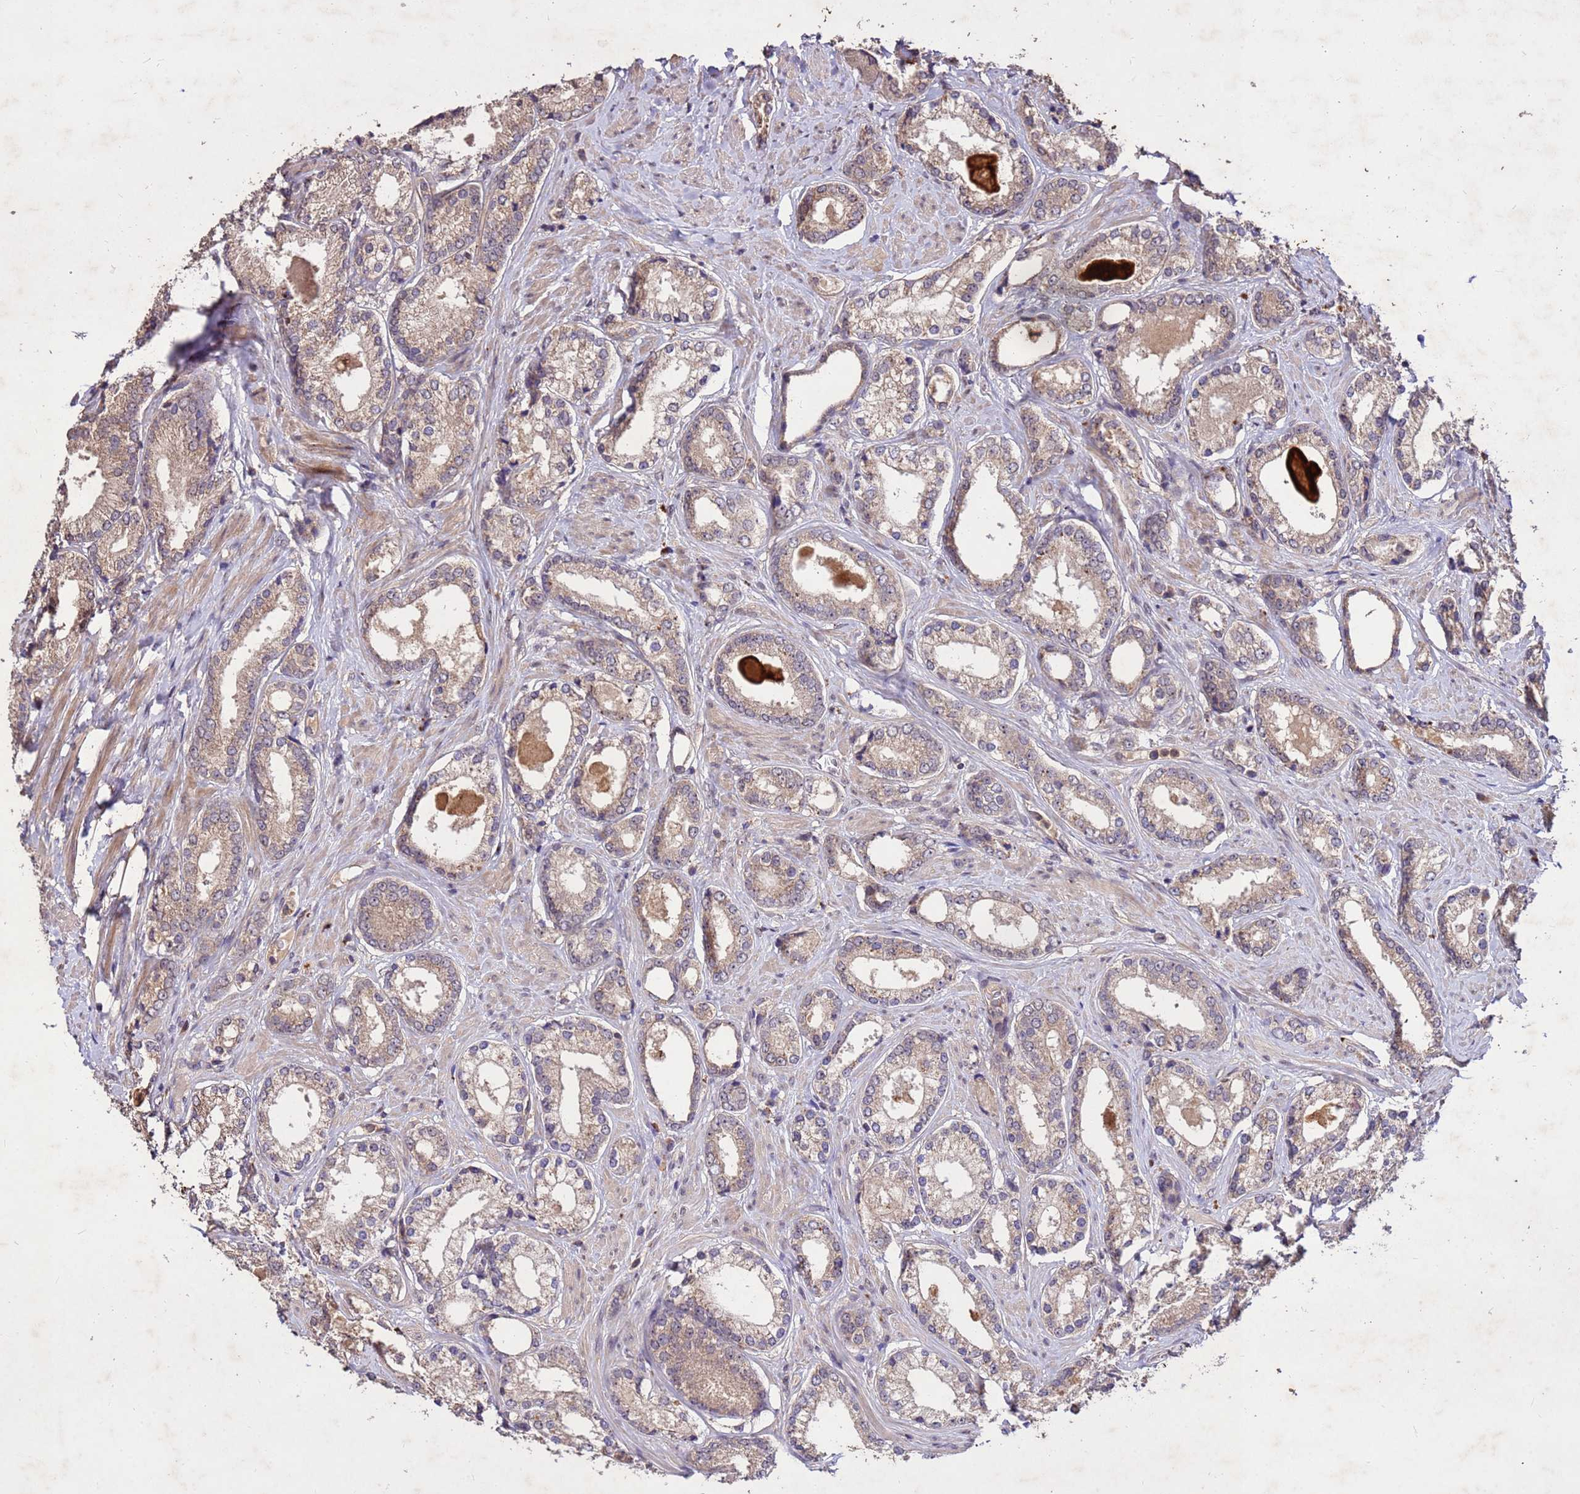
{"staining": {"intensity": "weak", "quantity": ">75%", "location": "cytoplasmic/membranous"}, "tissue": "prostate cancer", "cell_type": "Tumor cells", "image_type": "cancer", "snomed": [{"axis": "morphology", "description": "Adenocarcinoma, Low grade"}, {"axis": "topography", "description": "Prostate"}], "caption": "An image showing weak cytoplasmic/membranous positivity in about >75% of tumor cells in prostate cancer, as visualized by brown immunohistochemical staining.", "gene": "TOR4A", "patient": {"sex": "male", "age": 68}}